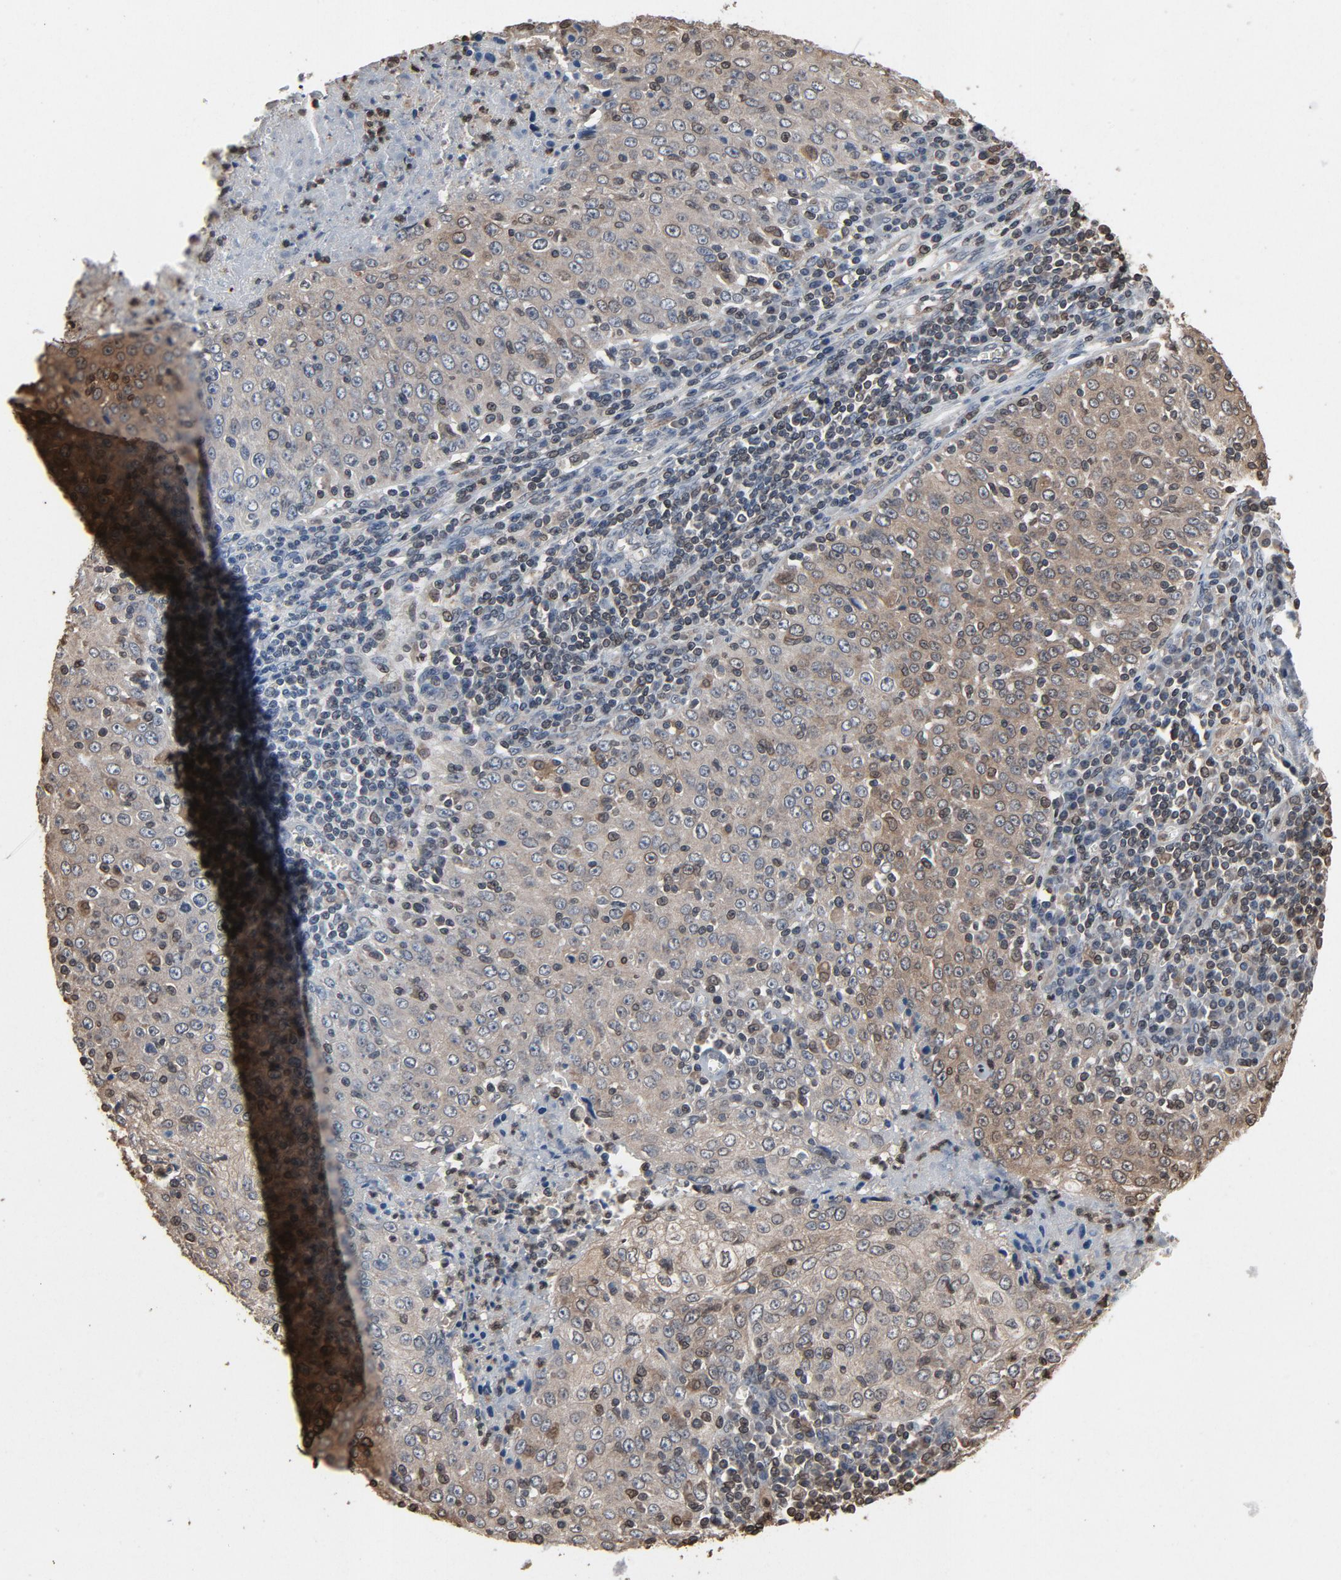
{"staining": {"intensity": "weak", "quantity": "25%-75%", "location": "cytoplasmic/membranous,nuclear"}, "tissue": "cervical cancer", "cell_type": "Tumor cells", "image_type": "cancer", "snomed": [{"axis": "morphology", "description": "Squamous cell carcinoma, NOS"}, {"axis": "topography", "description": "Cervix"}], "caption": "Immunohistochemical staining of cervical cancer demonstrates low levels of weak cytoplasmic/membranous and nuclear expression in about 25%-75% of tumor cells.", "gene": "UBE2D1", "patient": {"sex": "female", "age": 27}}